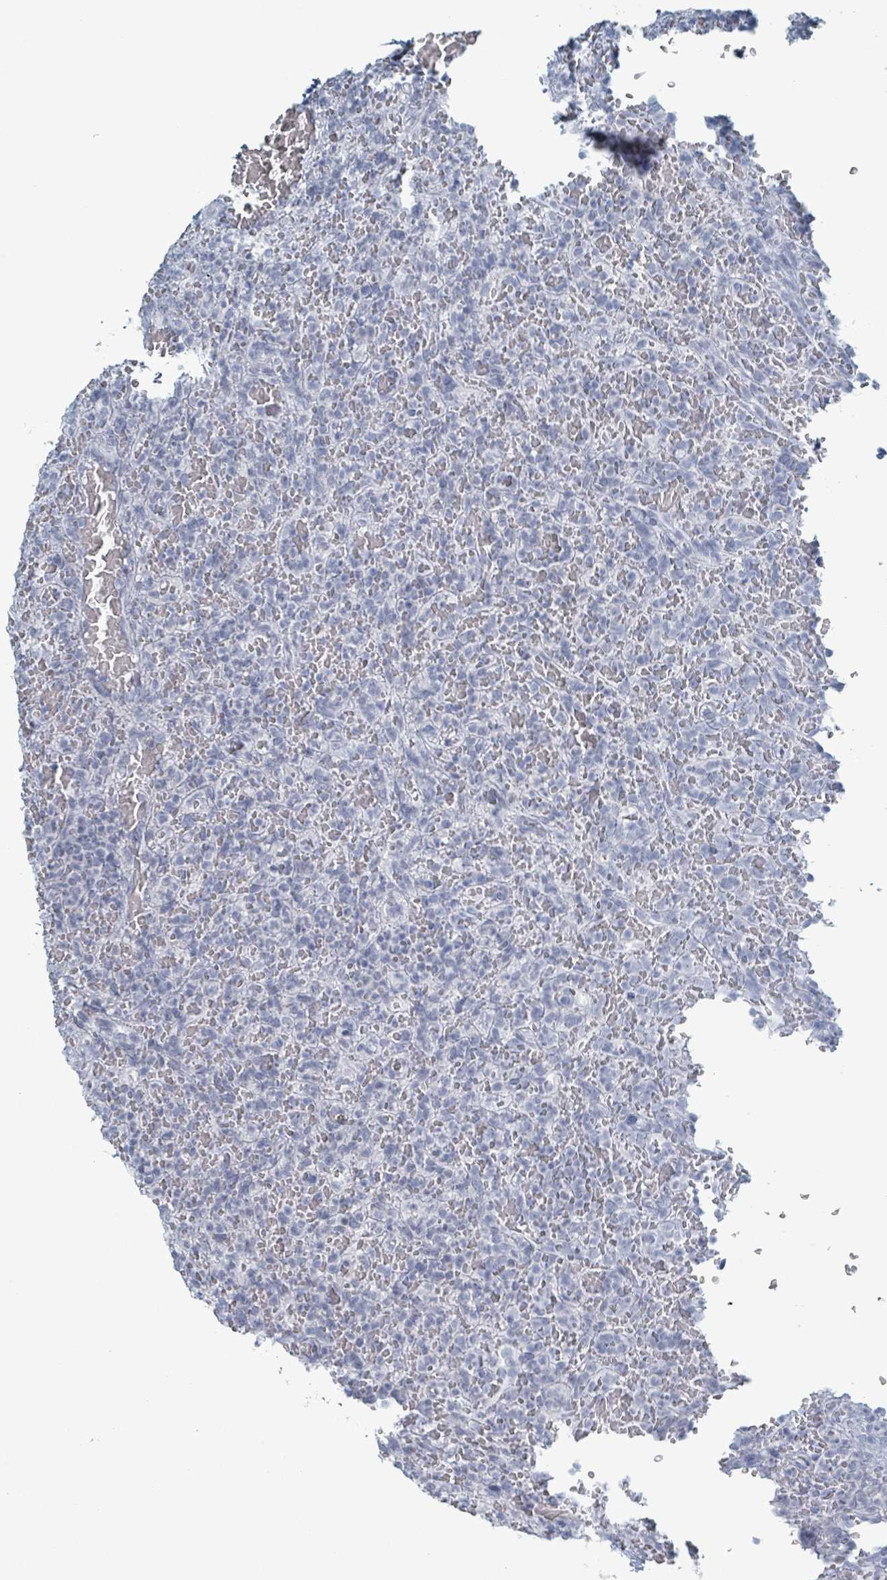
{"staining": {"intensity": "negative", "quantity": "none", "location": "none"}, "tissue": "lymphoma", "cell_type": "Tumor cells", "image_type": "cancer", "snomed": [{"axis": "morphology", "description": "Malignant lymphoma, non-Hodgkin's type, Low grade"}, {"axis": "topography", "description": "Spleen"}], "caption": "Human malignant lymphoma, non-Hodgkin's type (low-grade) stained for a protein using immunohistochemistry demonstrates no expression in tumor cells.", "gene": "GPR15LG", "patient": {"sex": "female", "age": 64}}